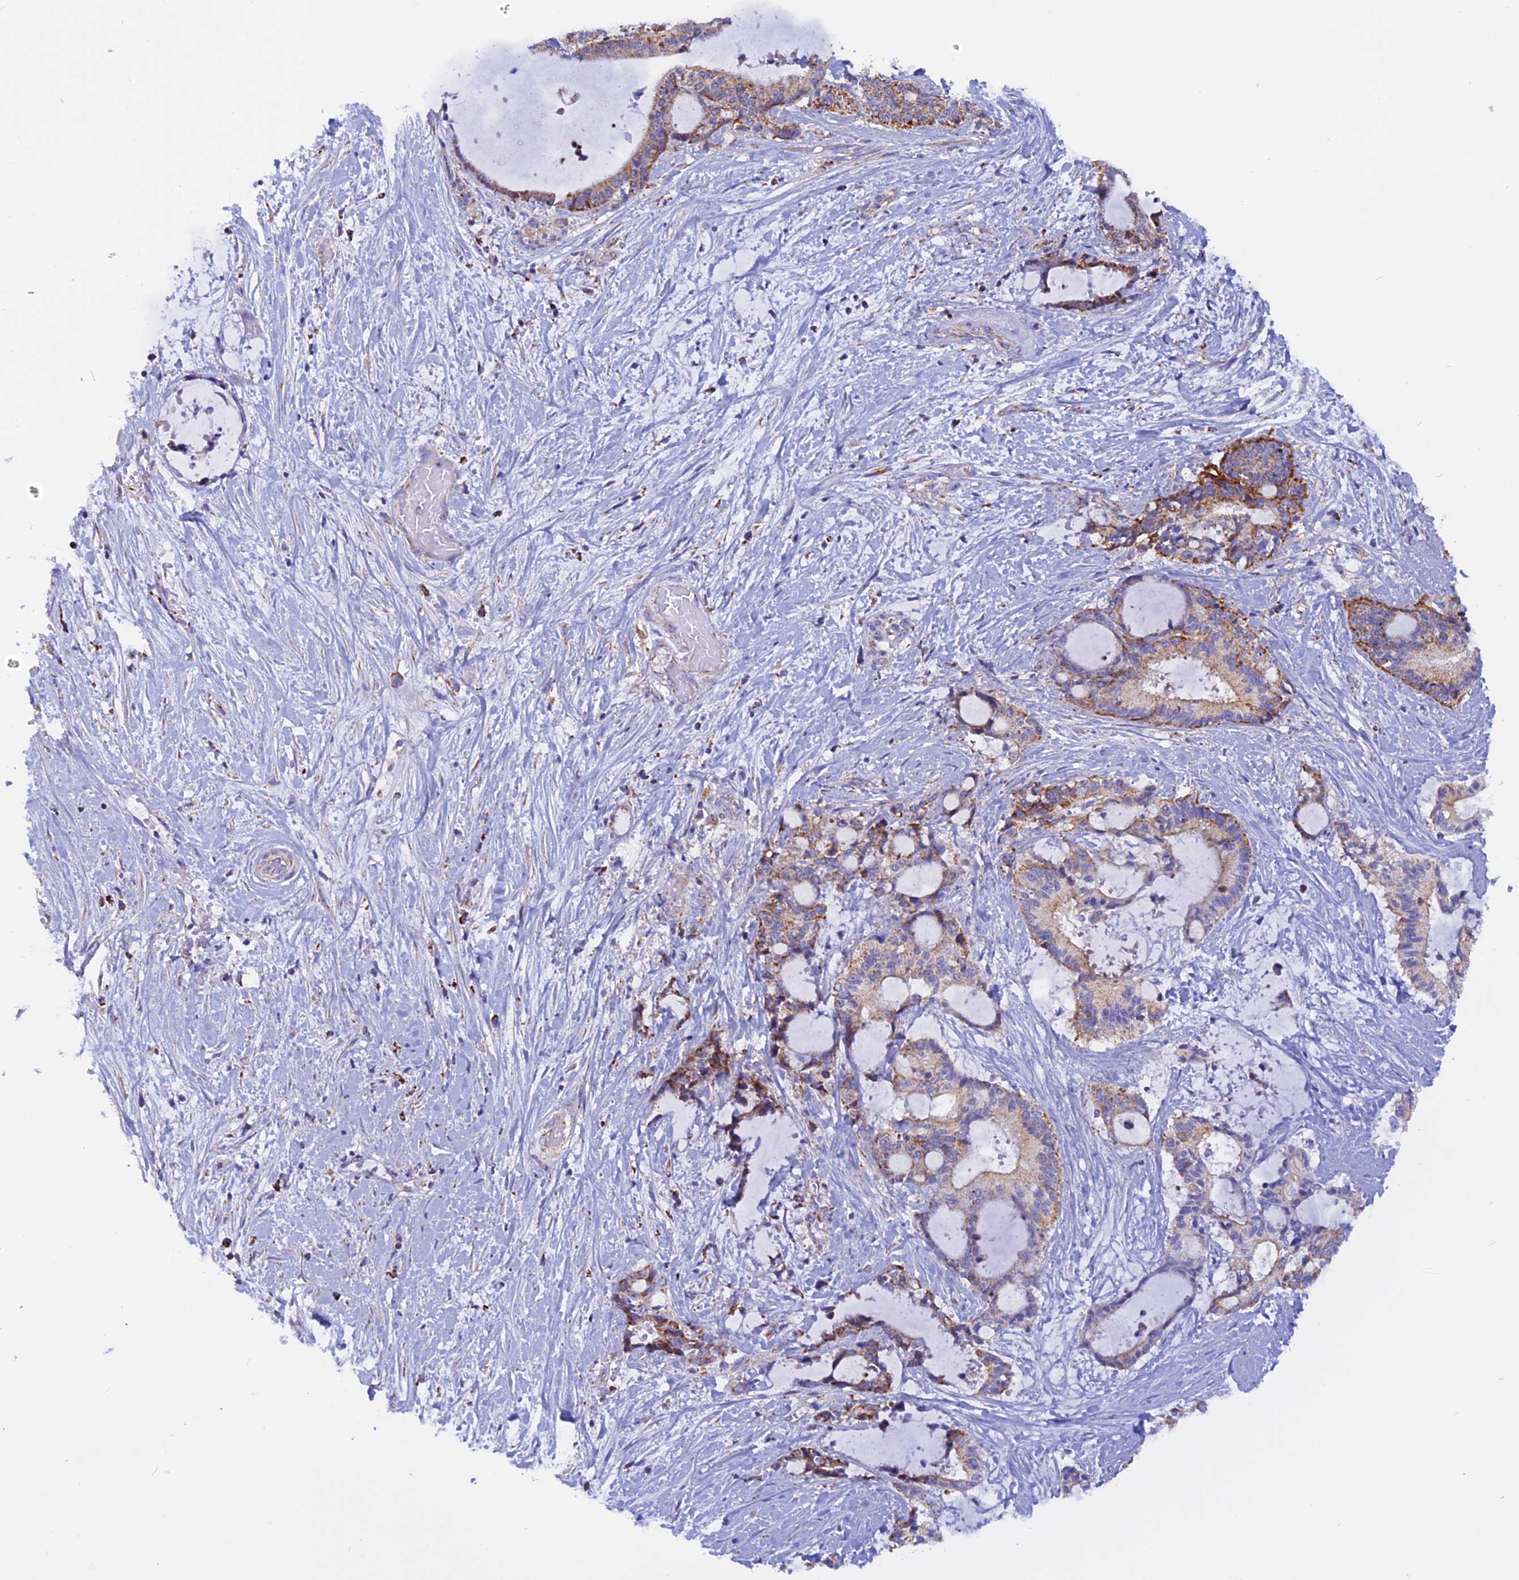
{"staining": {"intensity": "moderate", "quantity": ">75%", "location": "cytoplasmic/membranous"}, "tissue": "liver cancer", "cell_type": "Tumor cells", "image_type": "cancer", "snomed": [{"axis": "morphology", "description": "Normal tissue, NOS"}, {"axis": "morphology", "description": "Cholangiocarcinoma"}, {"axis": "topography", "description": "Liver"}, {"axis": "topography", "description": "Peripheral nerve tissue"}], "caption": "This image reveals liver cancer stained with IHC to label a protein in brown. The cytoplasmic/membranous of tumor cells show moderate positivity for the protein. Nuclei are counter-stained blue.", "gene": "GCDH", "patient": {"sex": "female", "age": 73}}